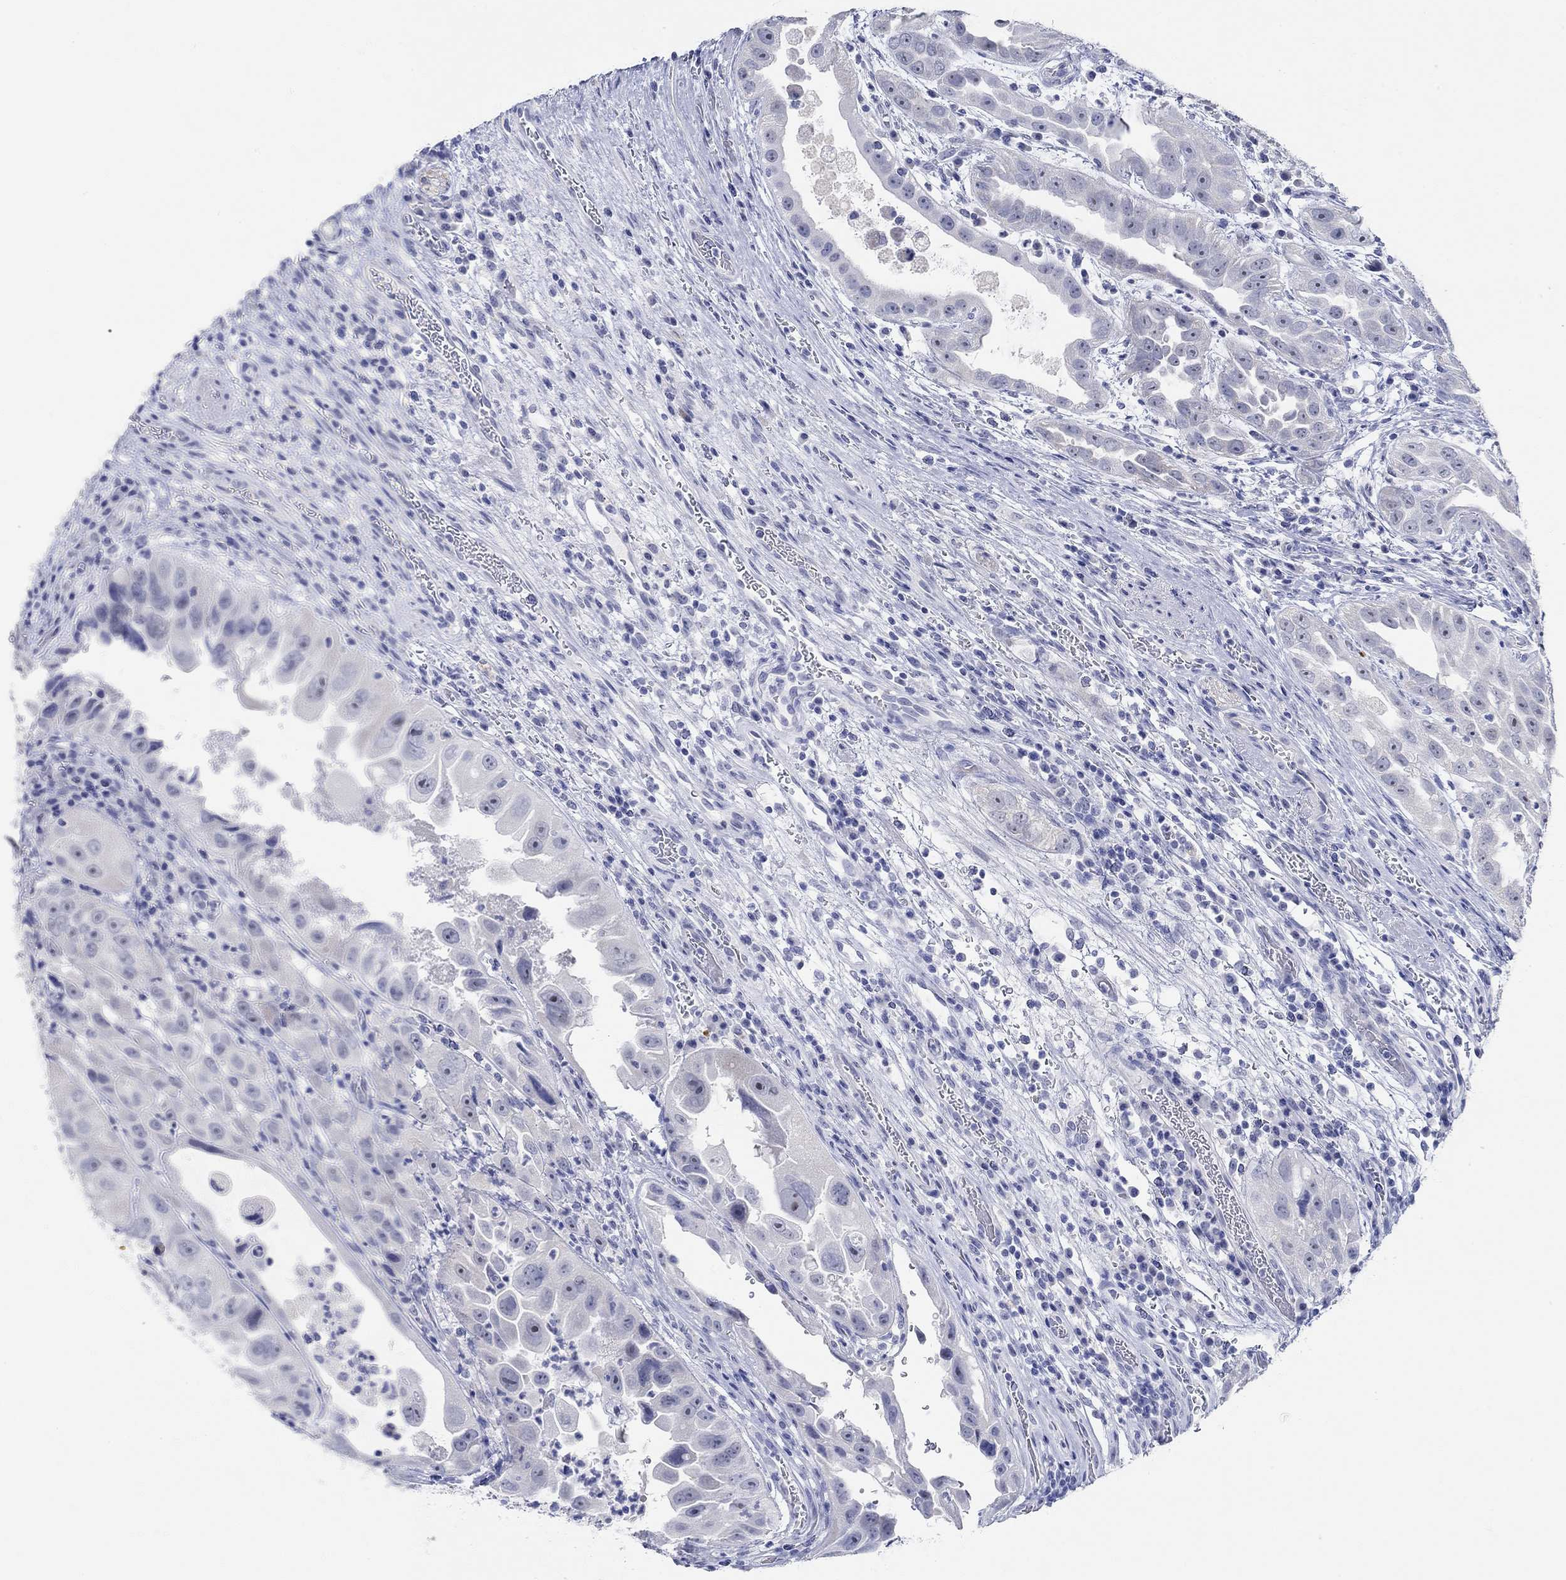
{"staining": {"intensity": "negative", "quantity": "none", "location": "none"}, "tissue": "urothelial cancer", "cell_type": "Tumor cells", "image_type": "cancer", "snomed": [{"axis": "morphology", "description": "Urothelial carcinoma, High grade"}, {"axis": "topography", "description": "Urinary bladder"}], "caption": "This is an IHC image of high-grade urothelial carcinoma. There is no expression in tumor cells.", "gene": "GRIA3", "patient": {"sex": "female", "age": 41}}